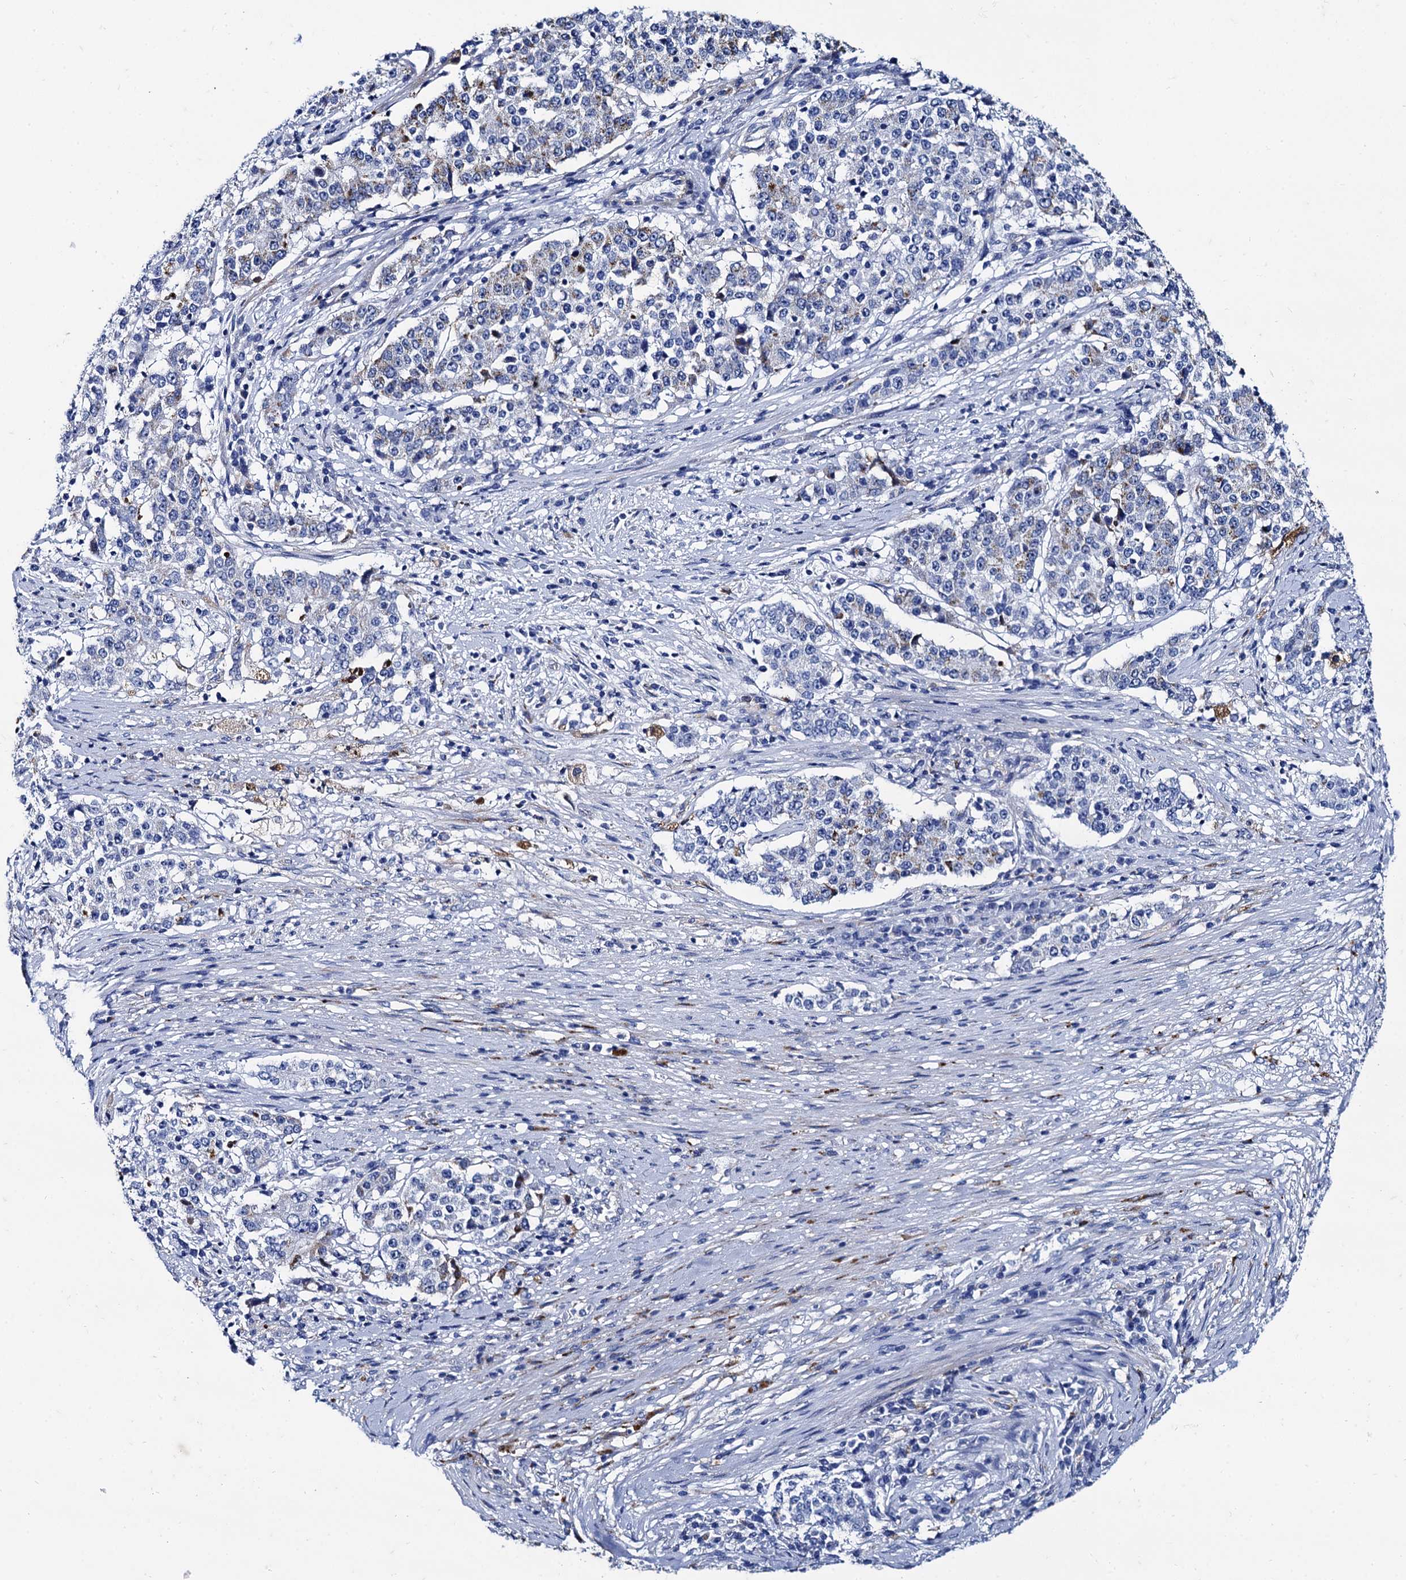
{"staining": {"intensity": "negative", "quantity": "none", "location": "none"}, "tissue": "stomach cancer", "cell_type": "Tumor cells", "image_type": "cancer", "snomed": [{"axis": "morphology", "description": "Adenocarcinoma, NOS"}, {"axis": "topography", "description": "Stomach"}], "caption": "The image shows no significant positivity in tumor cells of stomach cancer.", "gene": "APOD", "patient": {"sex": "male", "age": 59}}